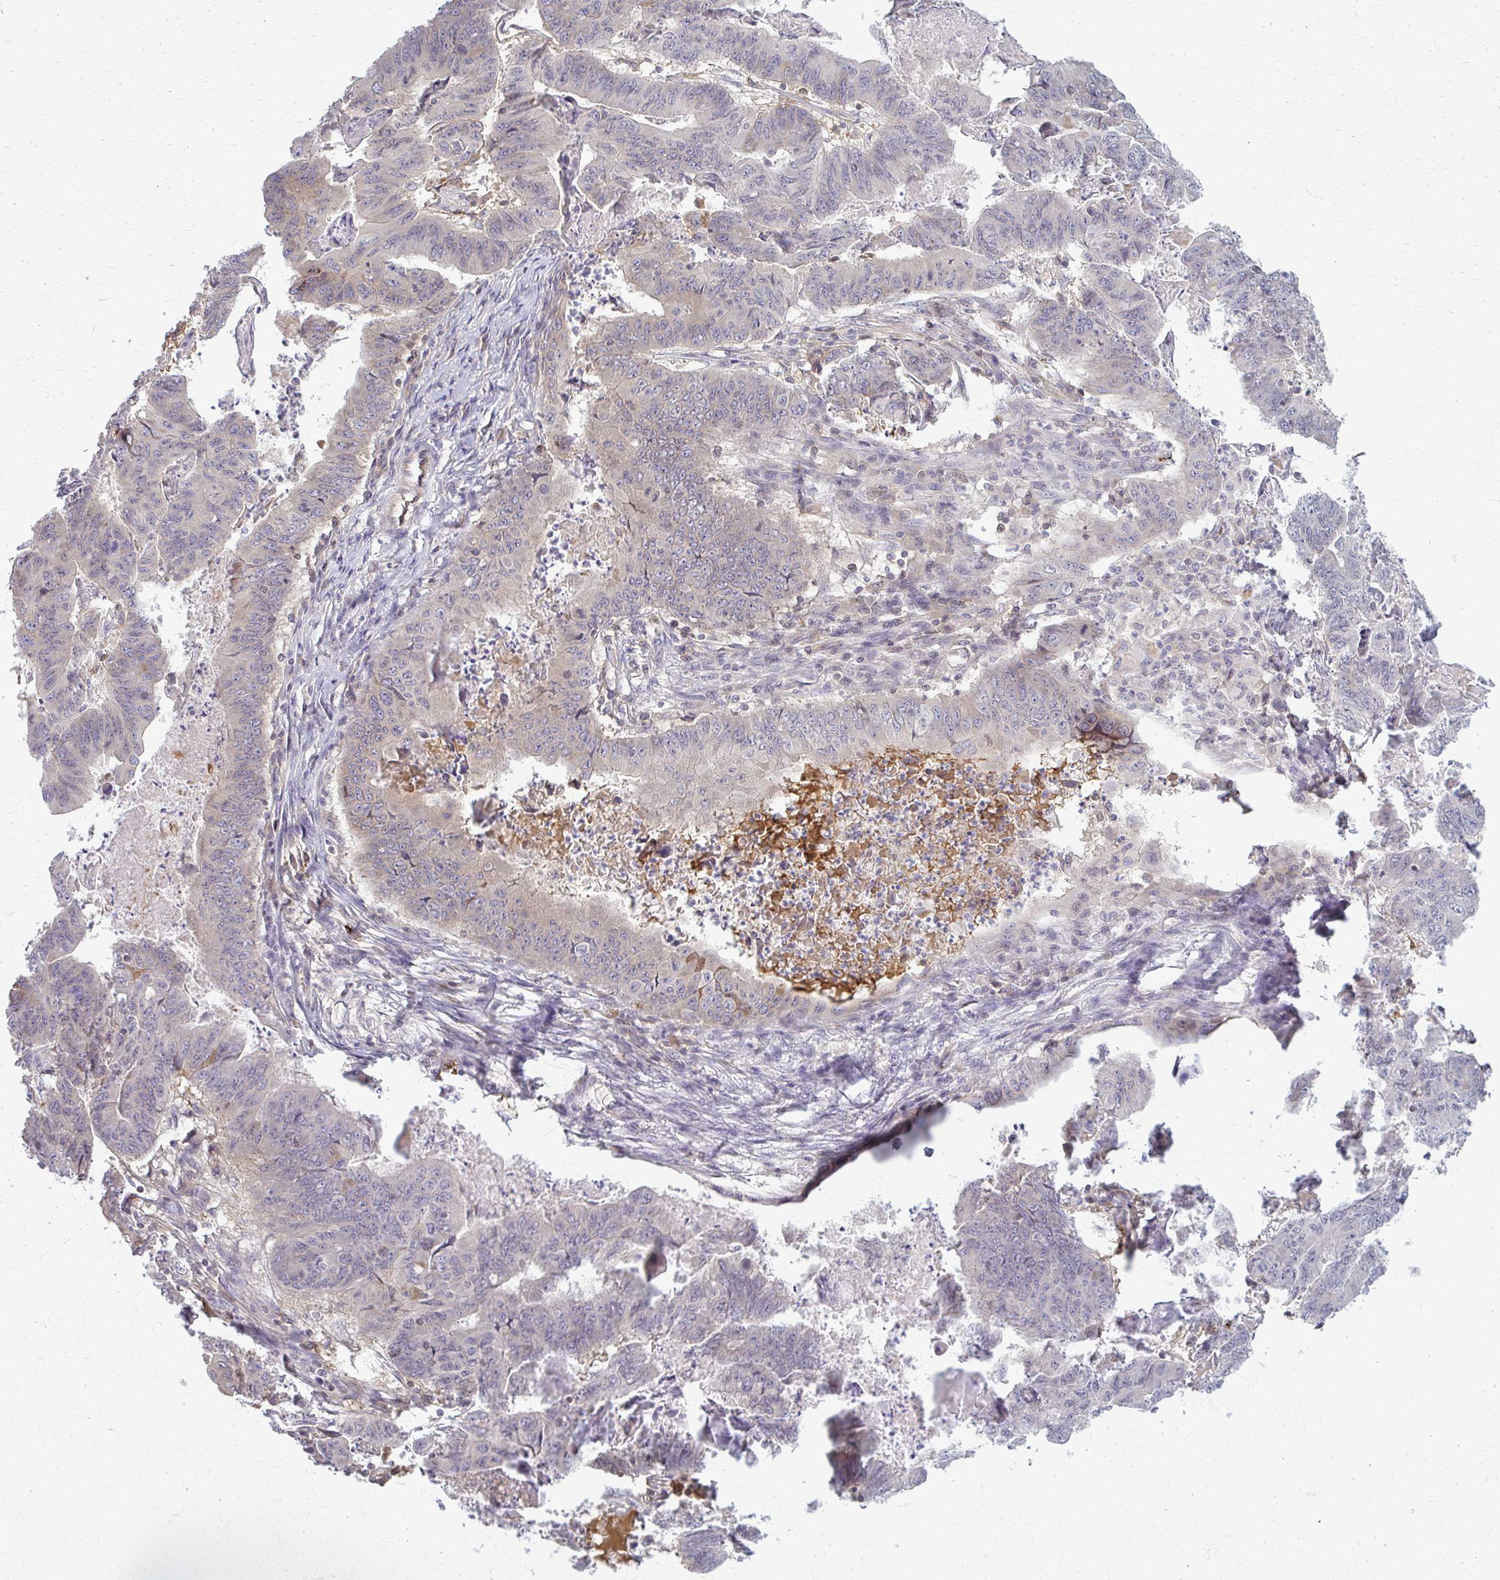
{"staining": {"intensity": "weak", "quantity": "<25%", "location": "cytoplasmic/membranous"}, "tissue": "stomach cancer", "cell_type": "Tumor cells", "image_type": "cancer", "snomed": [{"axis": "morphology", "description": "Adenocarcinoma, NOS"}, {"axis": "topography", "description": "Stomach, lower"}], "caption": "Protein analysis of stomach cancer (adenocarcinoma) shows no significant staining in tumor cells. (Stains: DAB IHC with hematoxylin counter stain, Microscopy: brightfield microscopy at high magnification).", "gene": "MCRIP2", "patient": {"sex": "male", "age": 77}}